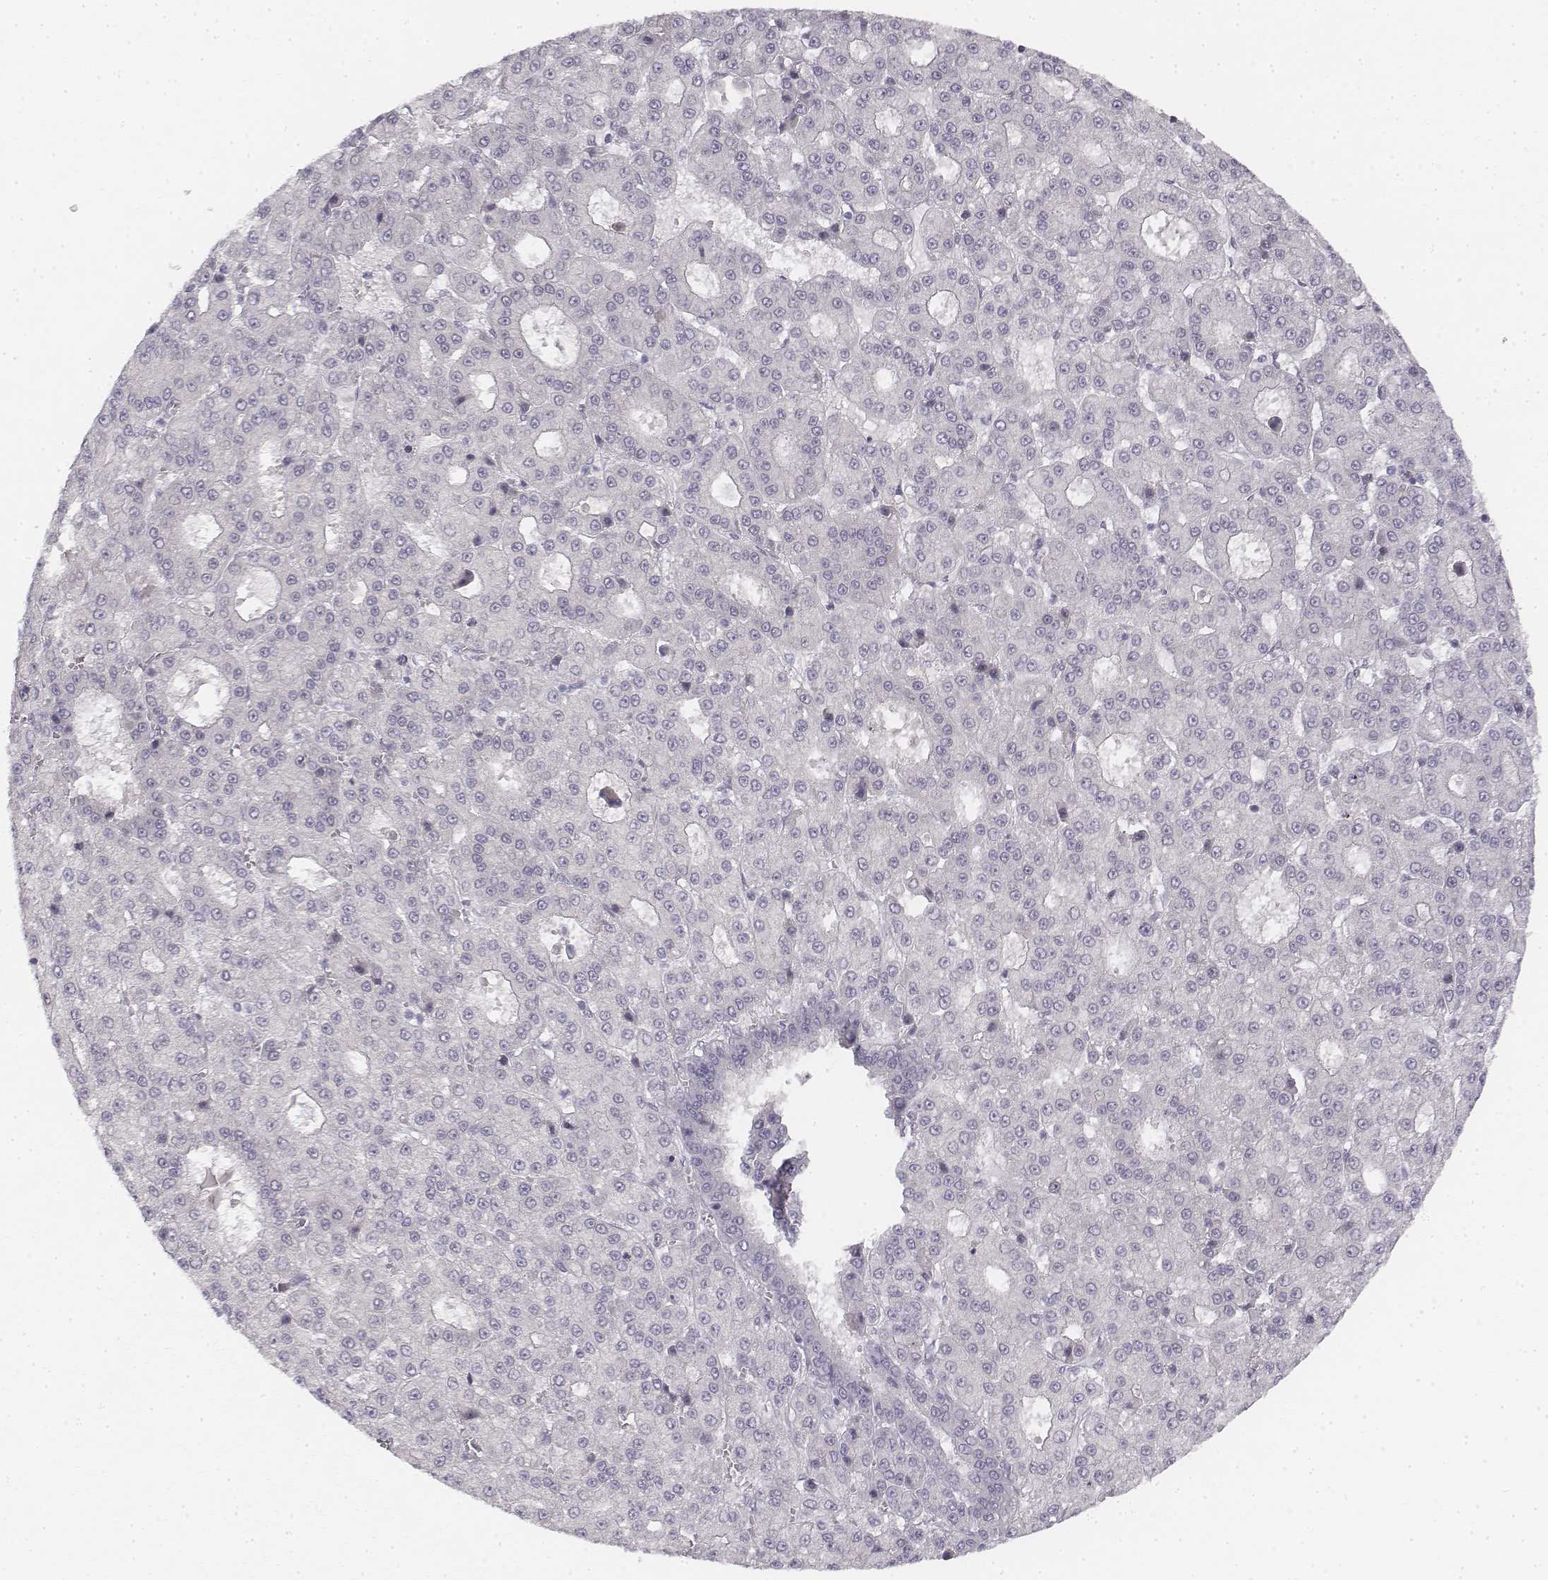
{"staining": {"intensity": "negative", "quantity": "none", "location": "none"}, "tissue": "liver cancer", "cell_type": "Tumor cells", "image_type": "cancer", "snomed": [{"axis": "morphology", "description": "Carcinoma, Hepatocellular, NOS"}, {"axis": "topography", "description": "Liver"}], "caption": "Immunohistochemistry (IHC) micrograph of liver cancer stained for a protein (brown), which reveals no positivity in tumor cells.", "gene": "KRTAP2-1", "patient": {"sex": "male", "age": 70}}